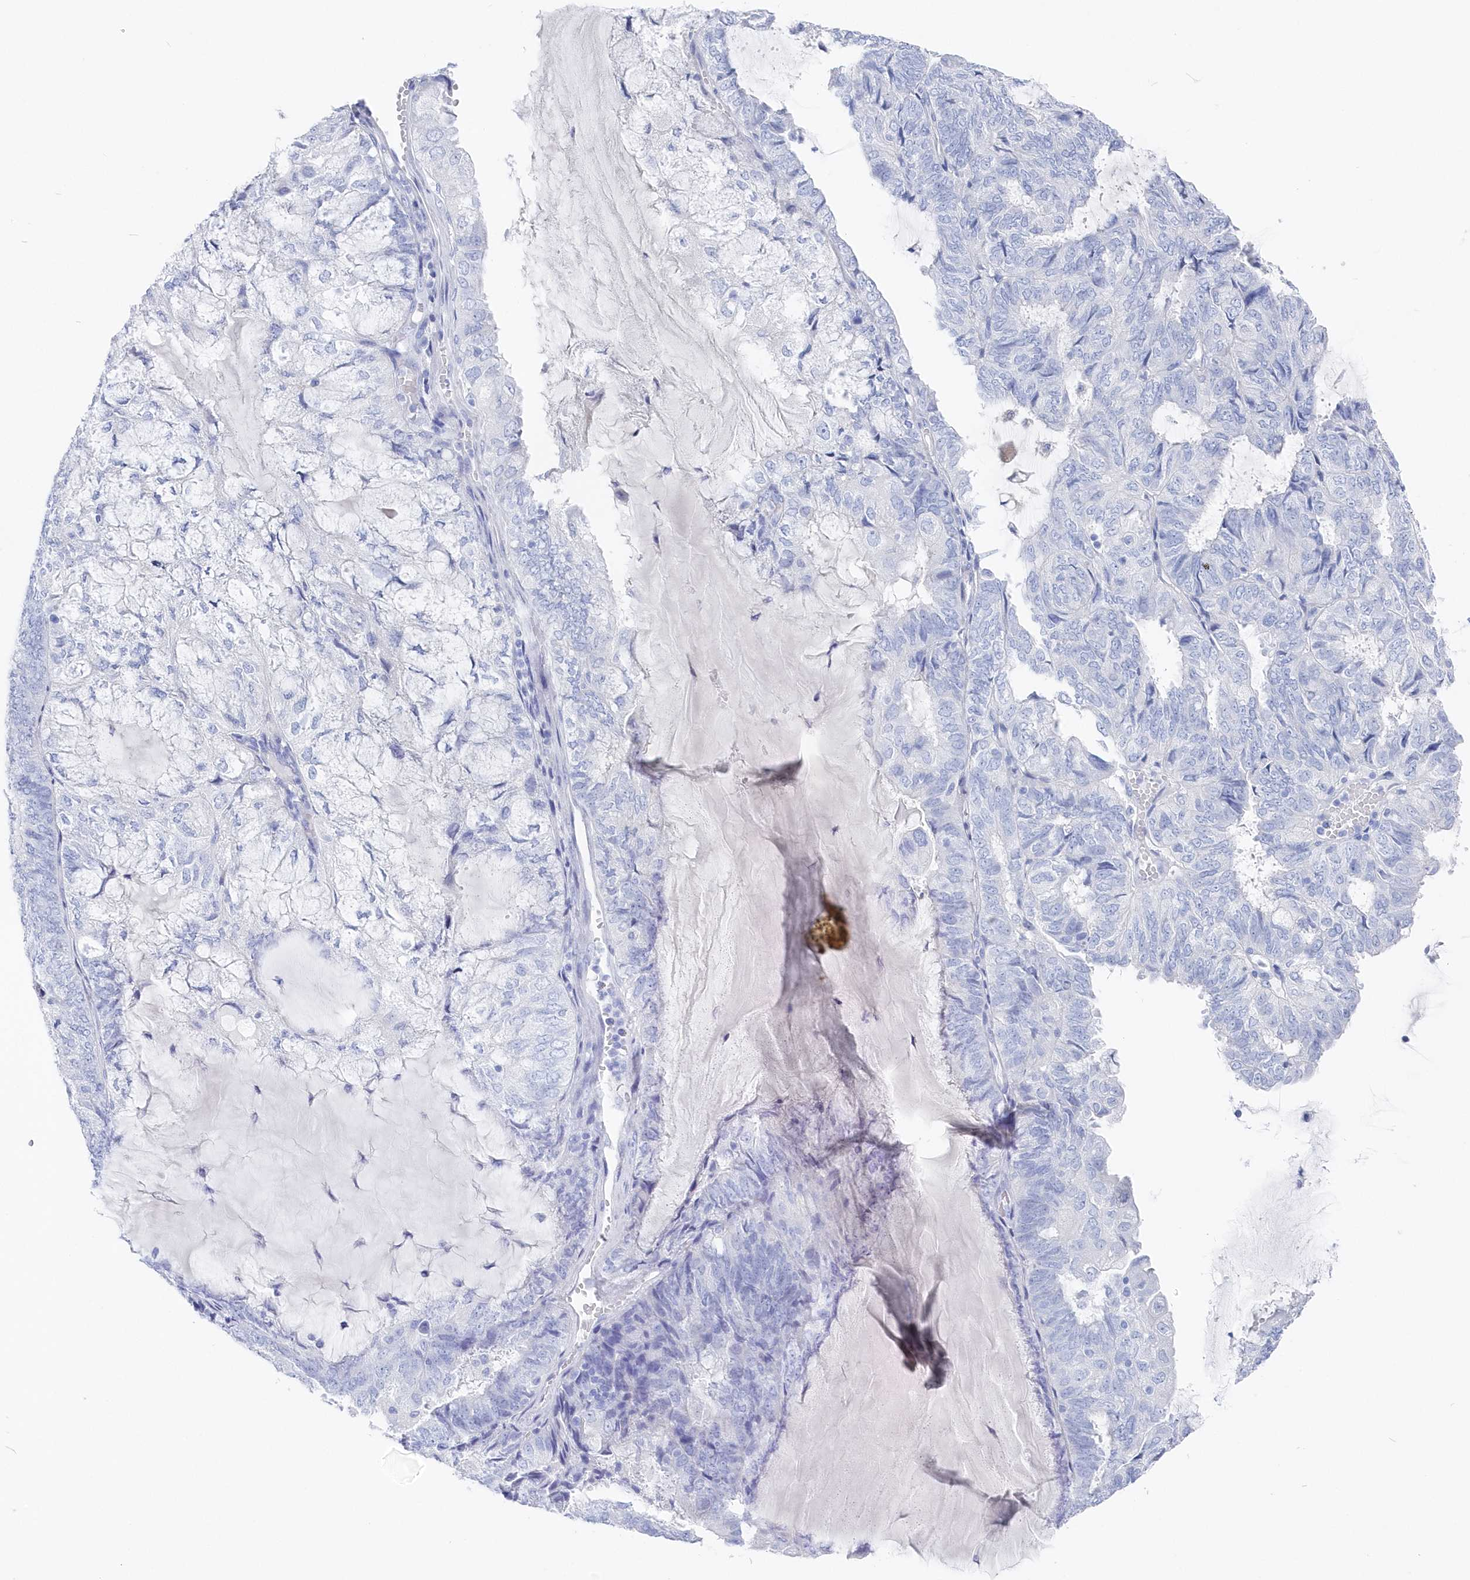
{"staining": {"intensity": "negative", "quantity": "none", "location": "none"}, "tissue": "endometrial cancer", "cell_type": "Tumor cells", "image_type": "cancer", "snomed": [{"axis": "morphology", "description": "Adenocarcinoma, NOS"}, {"axis": "topography", "description": "Endometrium"}], "caption": "The immunohistochemistry image has no significant positivity in tumor cells of endometrial cancer tissue. (DAB (3,3'-diaminobenzidine) IHC, high magnification).", "gene": "CSNK1G2", "patient": {"sex": "female", "age": 81}}